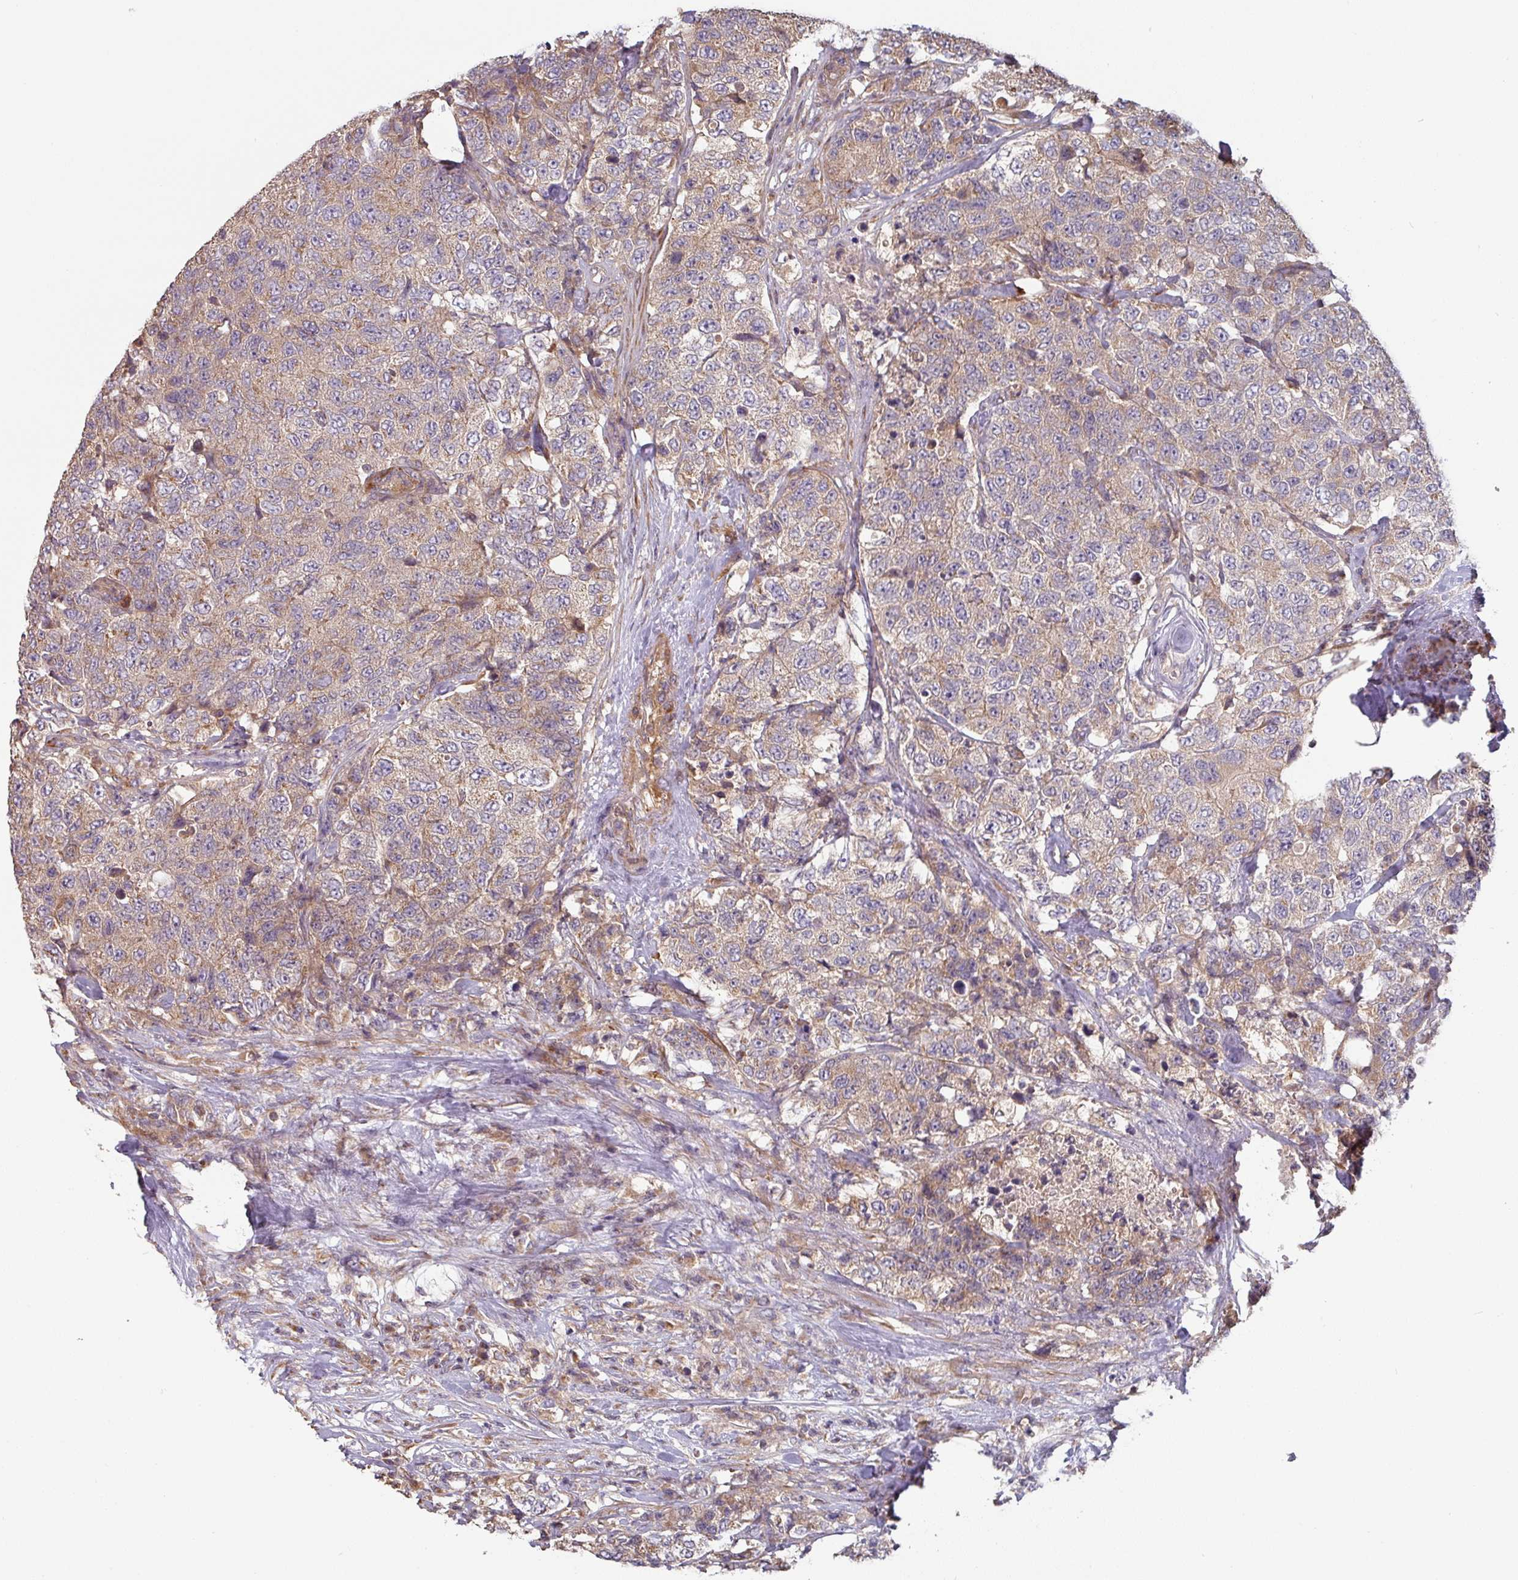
{"staining": {"intensity": "moderate", "quantity": "25%-75%", "location": "cytoplasmic/membranous"}, "tissue": "urothelial cancer", "cell_type": "Tumor cells", "image_type": "cancer", "snomed": [{"axis": "morphology", "description": "Urothelial carcinoma, High grade"}, {"axis": "topography", "description": "Urinary bladder"}], "caption": "IHC (DAB (3,3'-diaminobenzidine)) staining of human high-grade urothelial carcinoma demonstrates moderate cytoplasmic/membranous protein staining in approximately 25%-75% of tumor cells.", "gene": "SIK1", "patient": {"sex": "female", "age": 78}}